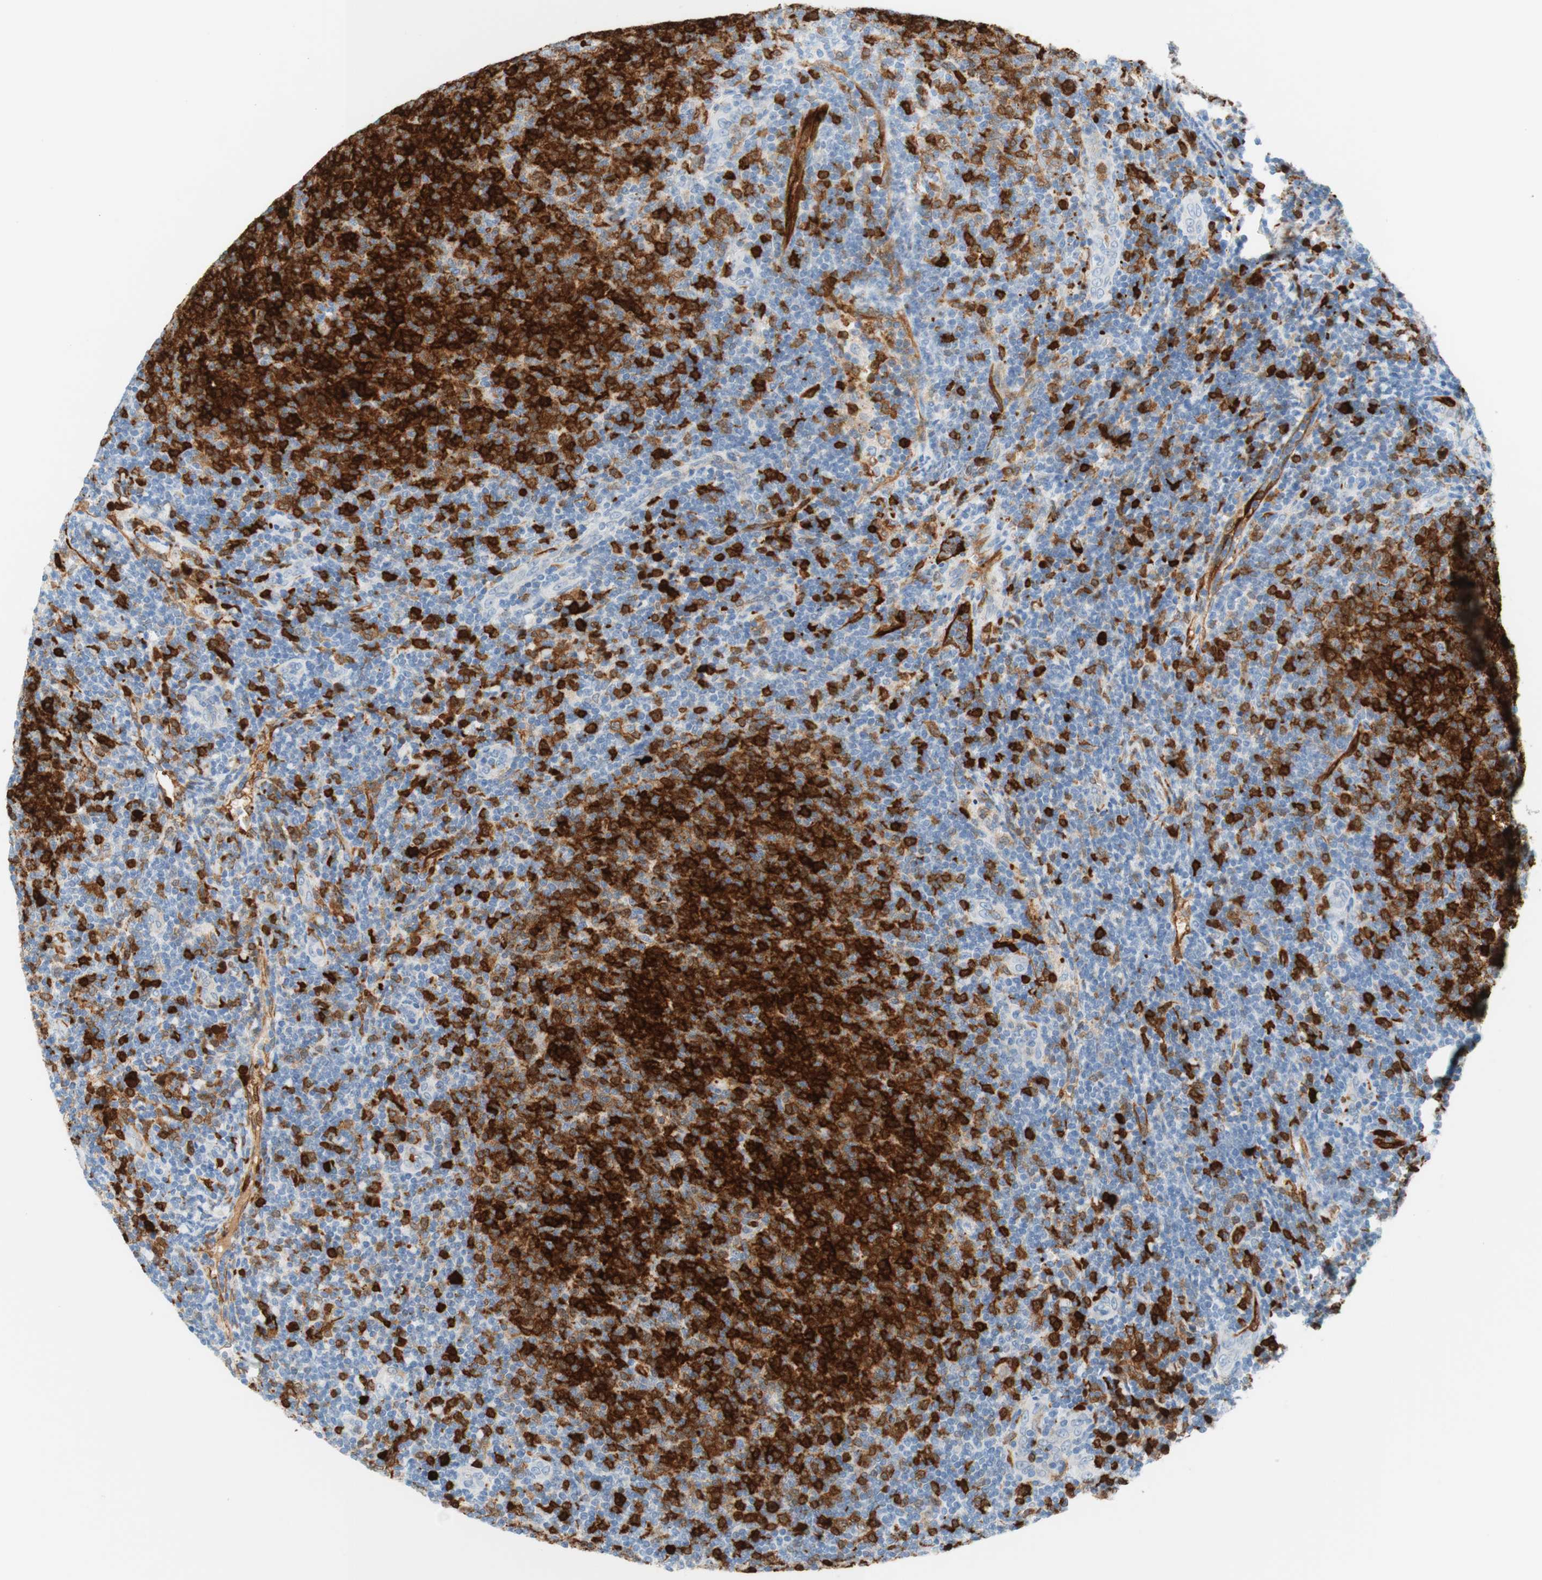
{"staining": {"intensity": "strong", "quantity": "25%-75%", "location": "cytoplasmic/membranous,nuclear"}, "tissue": "lymphoma", "cell_type": "Tumor cells", "image_type": "cancer", "snomed": [{"axis": "morphology", "description": "Malignant lymphoma, non-Hodgkin's type, Low grade"}, {"axis": "topography", "description": "Lymph node"}], "caption": "Strong cytoplasmic/membranous and nuclear expression for a protein is seen in approximately 25%-75% of tumor cells of low-grade malignant lymphoma, non-Hodgkin's type using immunohistochemistry.", "gene": "STMN1", "patient": {"sex": "male", "age": 66}}